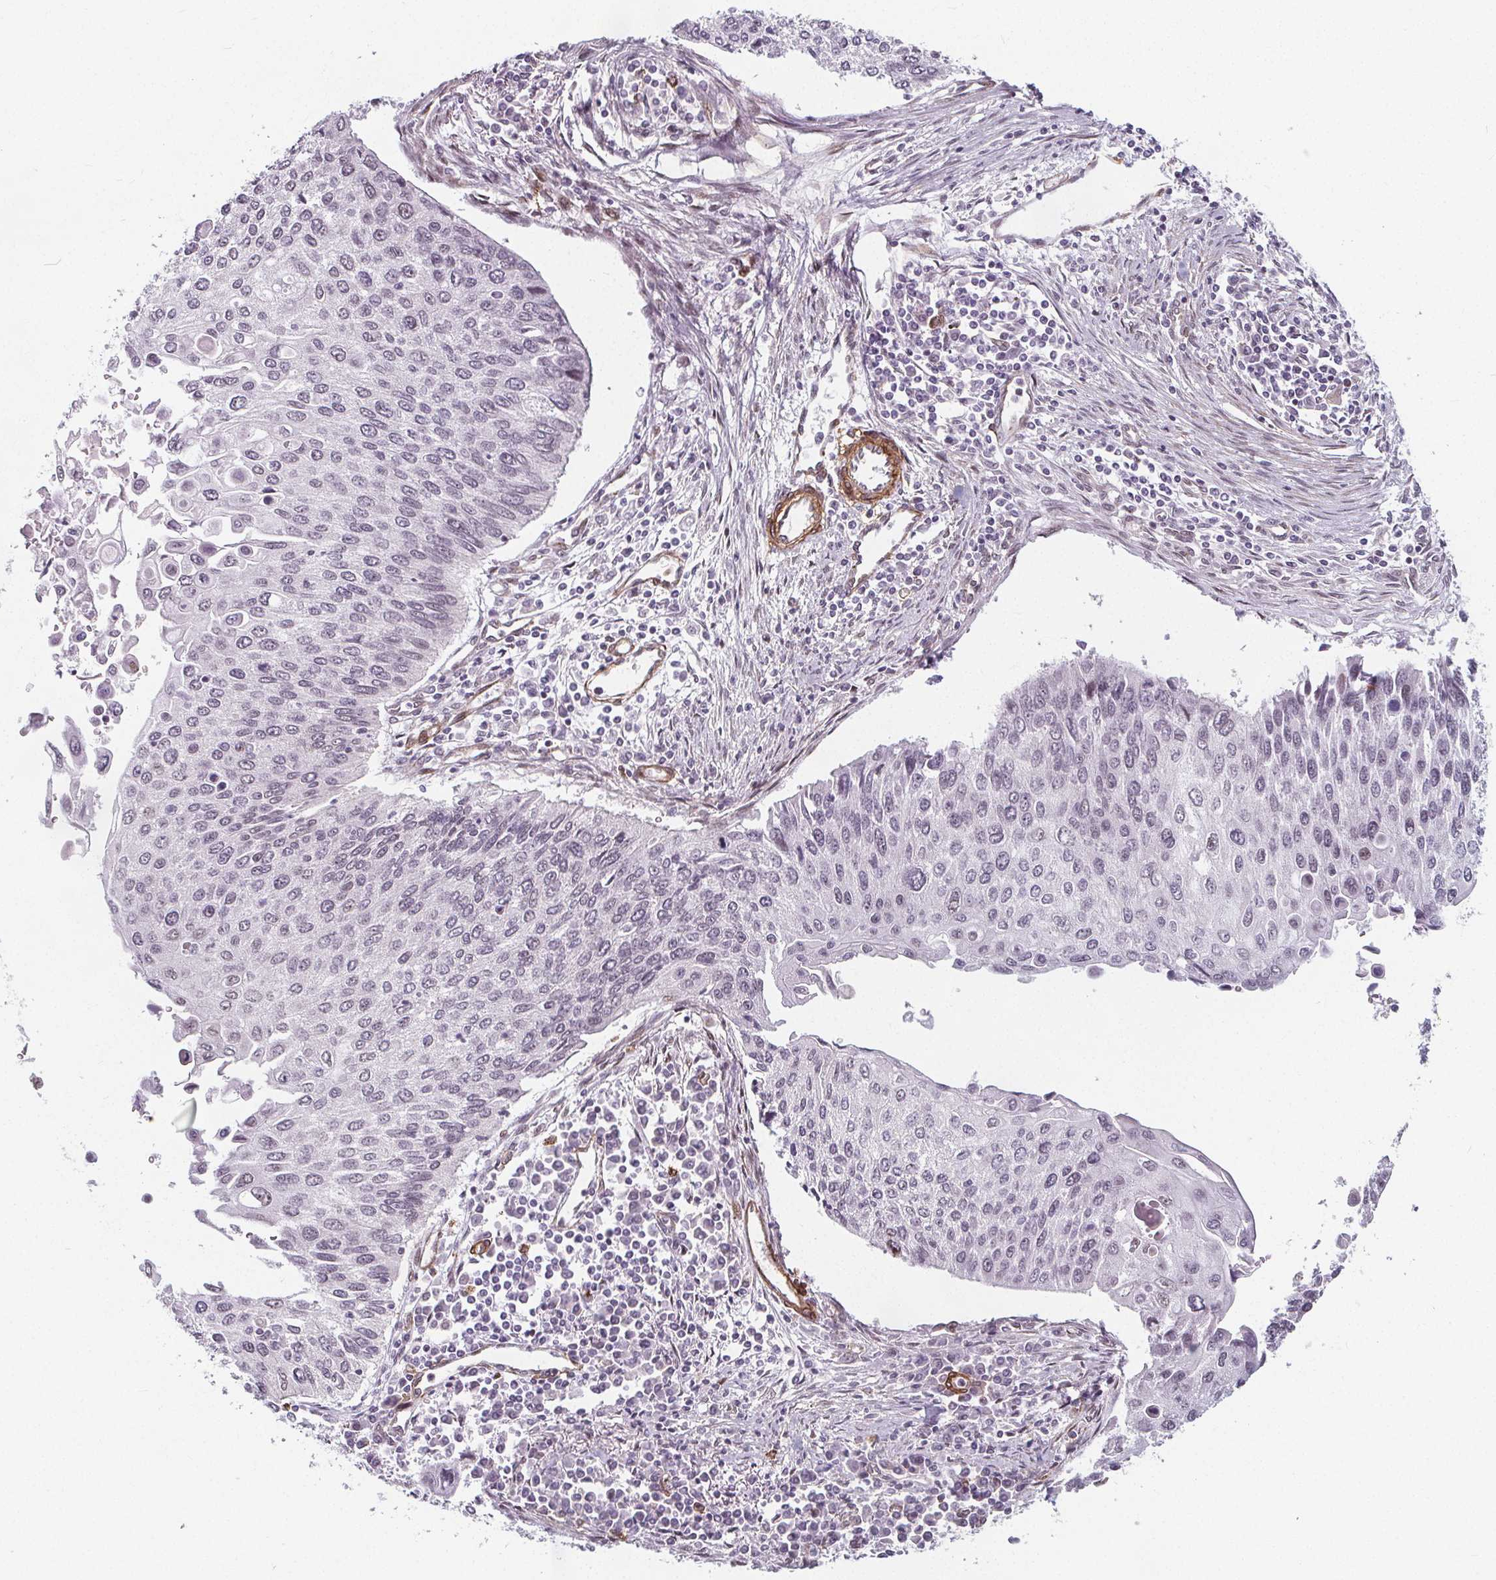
{"staining": {"intensity": "moderate", "quantity": "<25%", "location": "nuclear"}, "tissue": "lung cancer", "cell_type": "Tumor cells", "image_type": "cancer", "snomed": [{"axis": "morphology", "description": "Squamous cell carcinoma, NOS"}, {"axis": "morphology", "description": "Squamous cell carcinoma, metastatic, NOS"}, {"axis": "topography", "description": "Lung"}], "caption": "Immunohistochemistry micrograph of neoplastic tissue: lung cancer (squamous cell carcinoma) stained using immunohistochemistry (IHC) displays low levels of moderate protein expression localized specifically in the nuclear of tumor cells, appearing as a nuclear brown color.", "gene": "HAS1", "patient": {"sex": "male", "age": 63}}